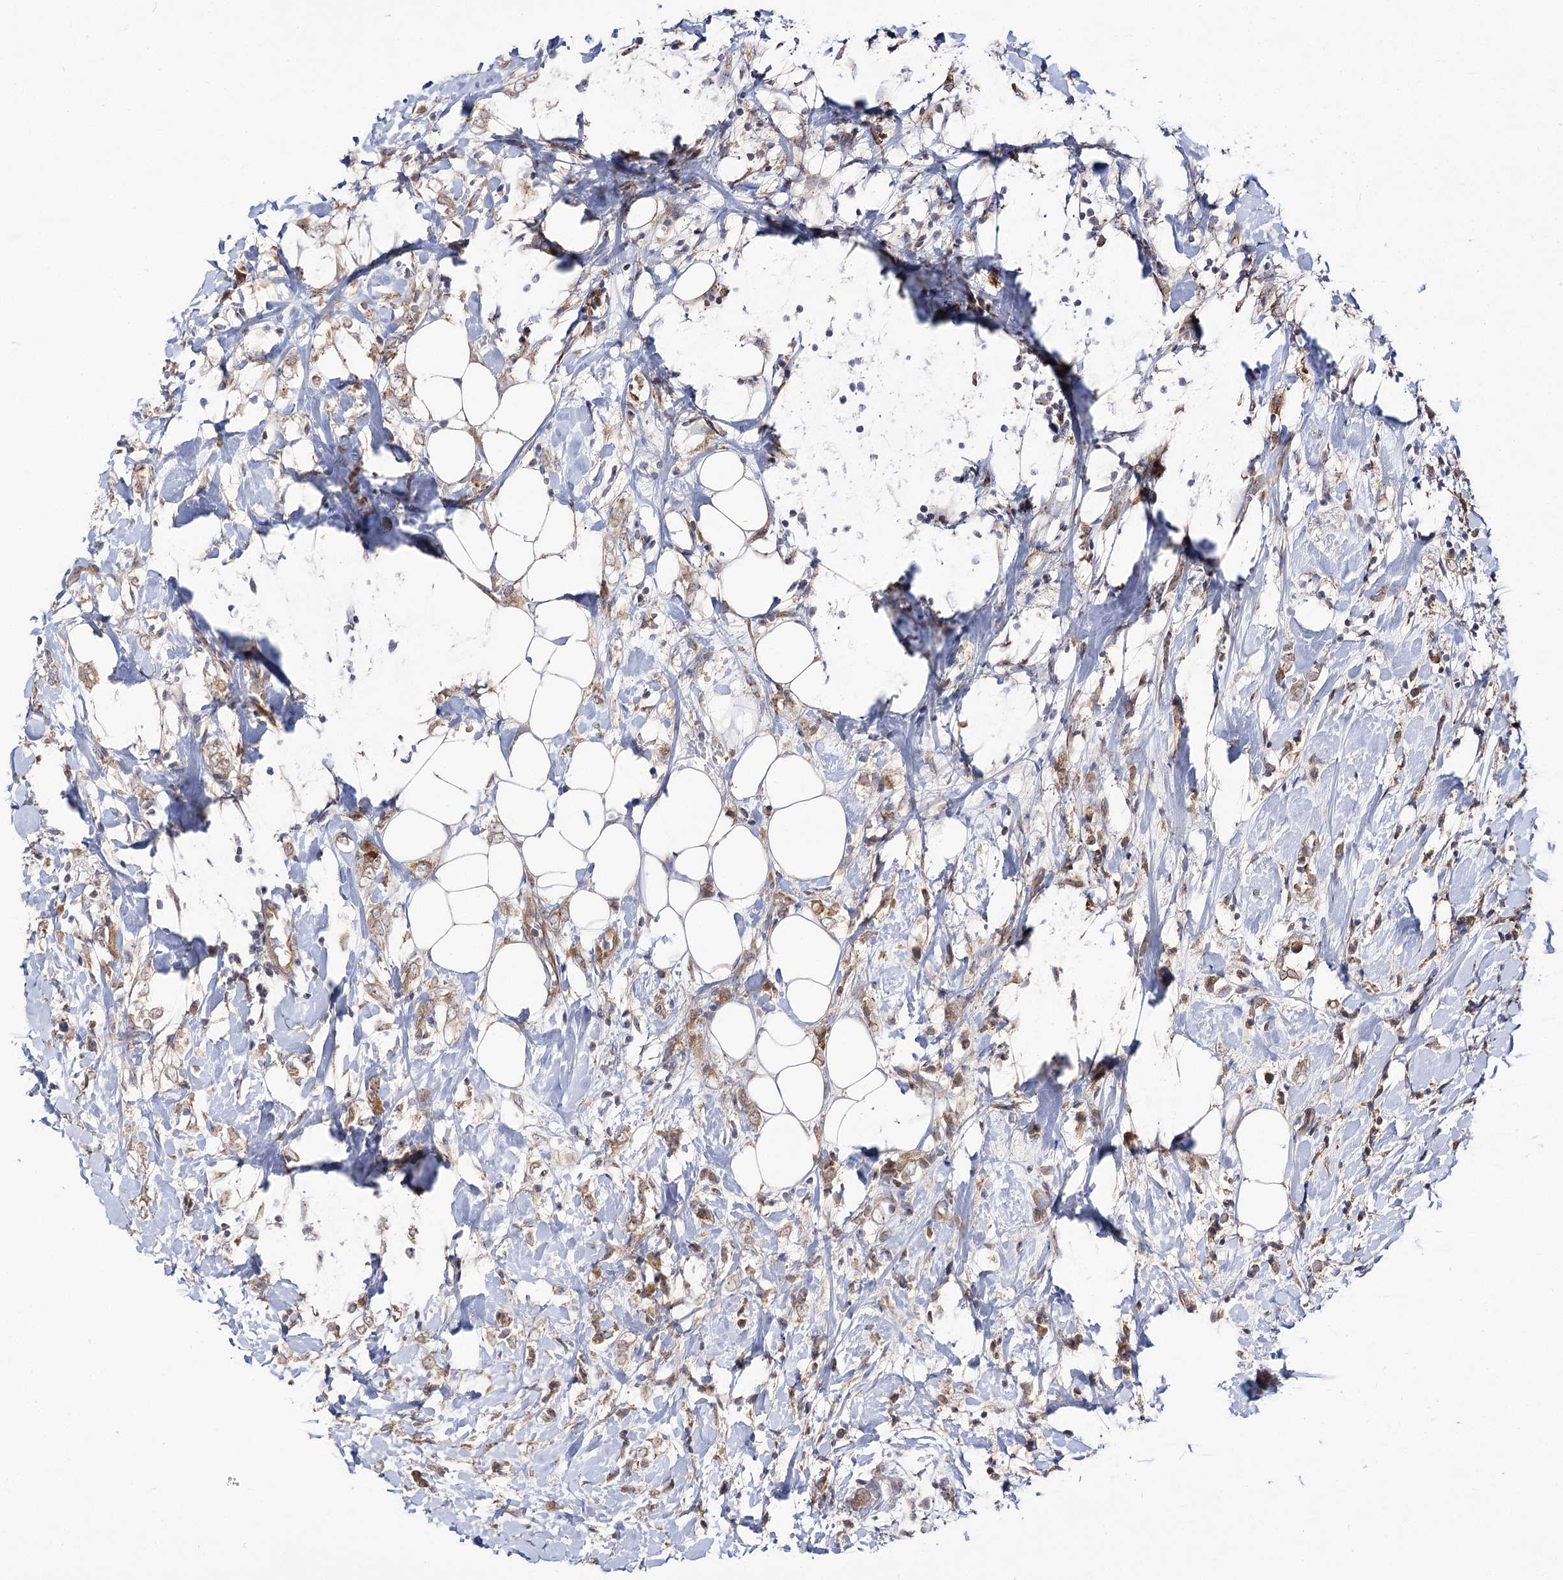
{"staining": {"intensity": "moderate", "quantity": ">75%", "location": "cytoplasmic/membranous"}, "tissue": "breast cancer", "cell_type": "Tumor cells", "image_type": "cancer", "snomed": [{"axis": "morphology", "description": "Normal tissue, NOS"}, {"axis": "morphology", "description": "Lobular carcinoma"}, {"axis": "topography", "description": "Breast"}], "caption": "IHC micrograph of neoplastic tissue: human breast cancer (lobular carcinoma) stained using IHC demonstrates medium levels of moderate protein expression localized specifically in the cytoplasmic/membranous of tumor cells, appearing as a cytoplasmic/membranous brown color.", "gene": "C11orf80", "patient": {"sex": "female", "age": 47}}